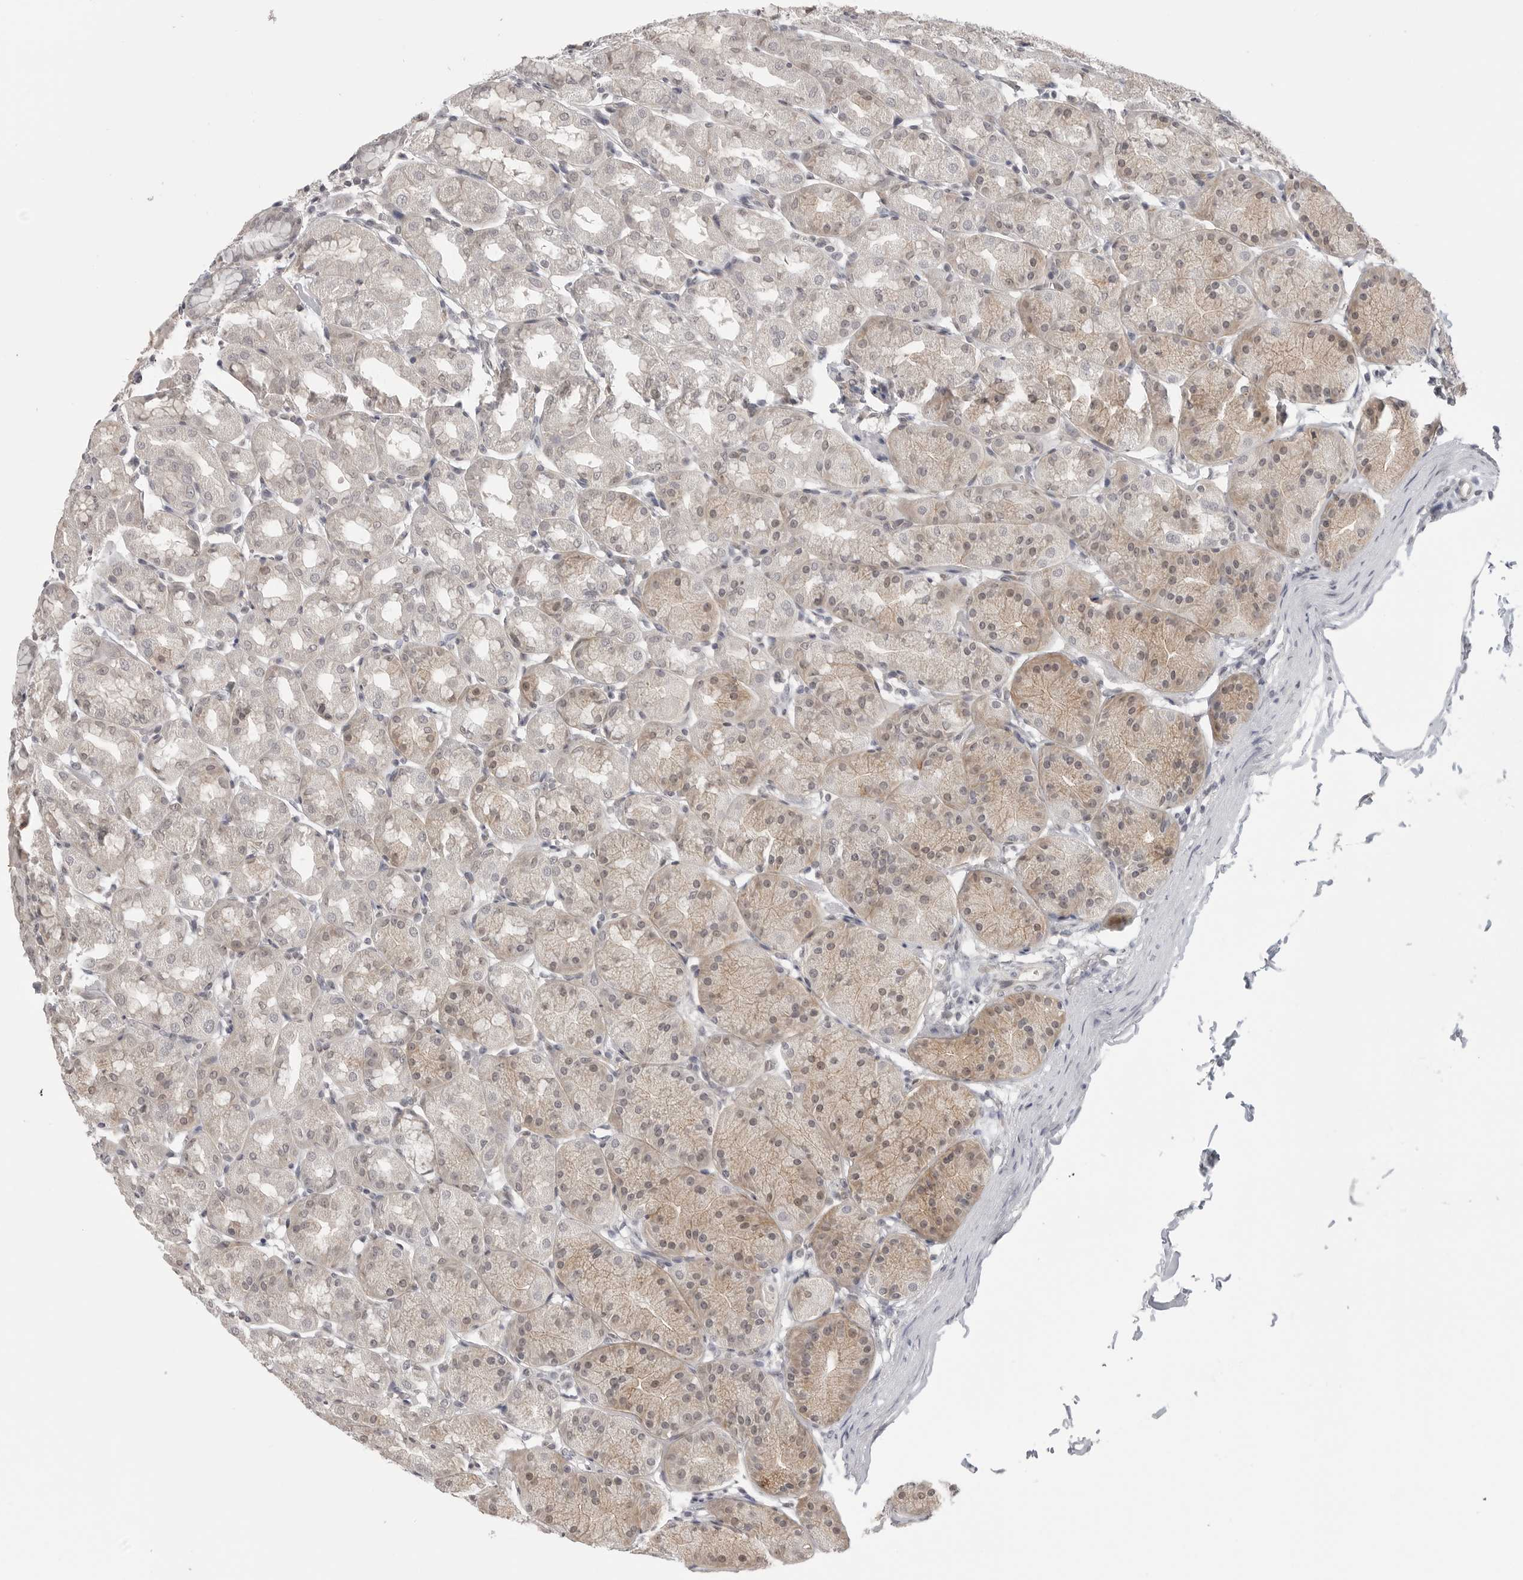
{"staining": {"intensity": "weak", "quantity": ">75%", "location": "cytoplasmic/membranous"}, "tissue": "stomach", "cell_type": "Glandular cells", "image_type": "normal", "snomed": [{"axis": "morphology", "description": "Normal tissue, NOS"}, {"axis": "topography", "description": "Stomach"}], "caption": "This is a histology image of IHC staining of unremarkable stomach, which shows weak expression in the cytoplasmic/membranous of glandular cells.", "gene": "IFNGR1", "patient": {"sex": "male", "age": 42}}